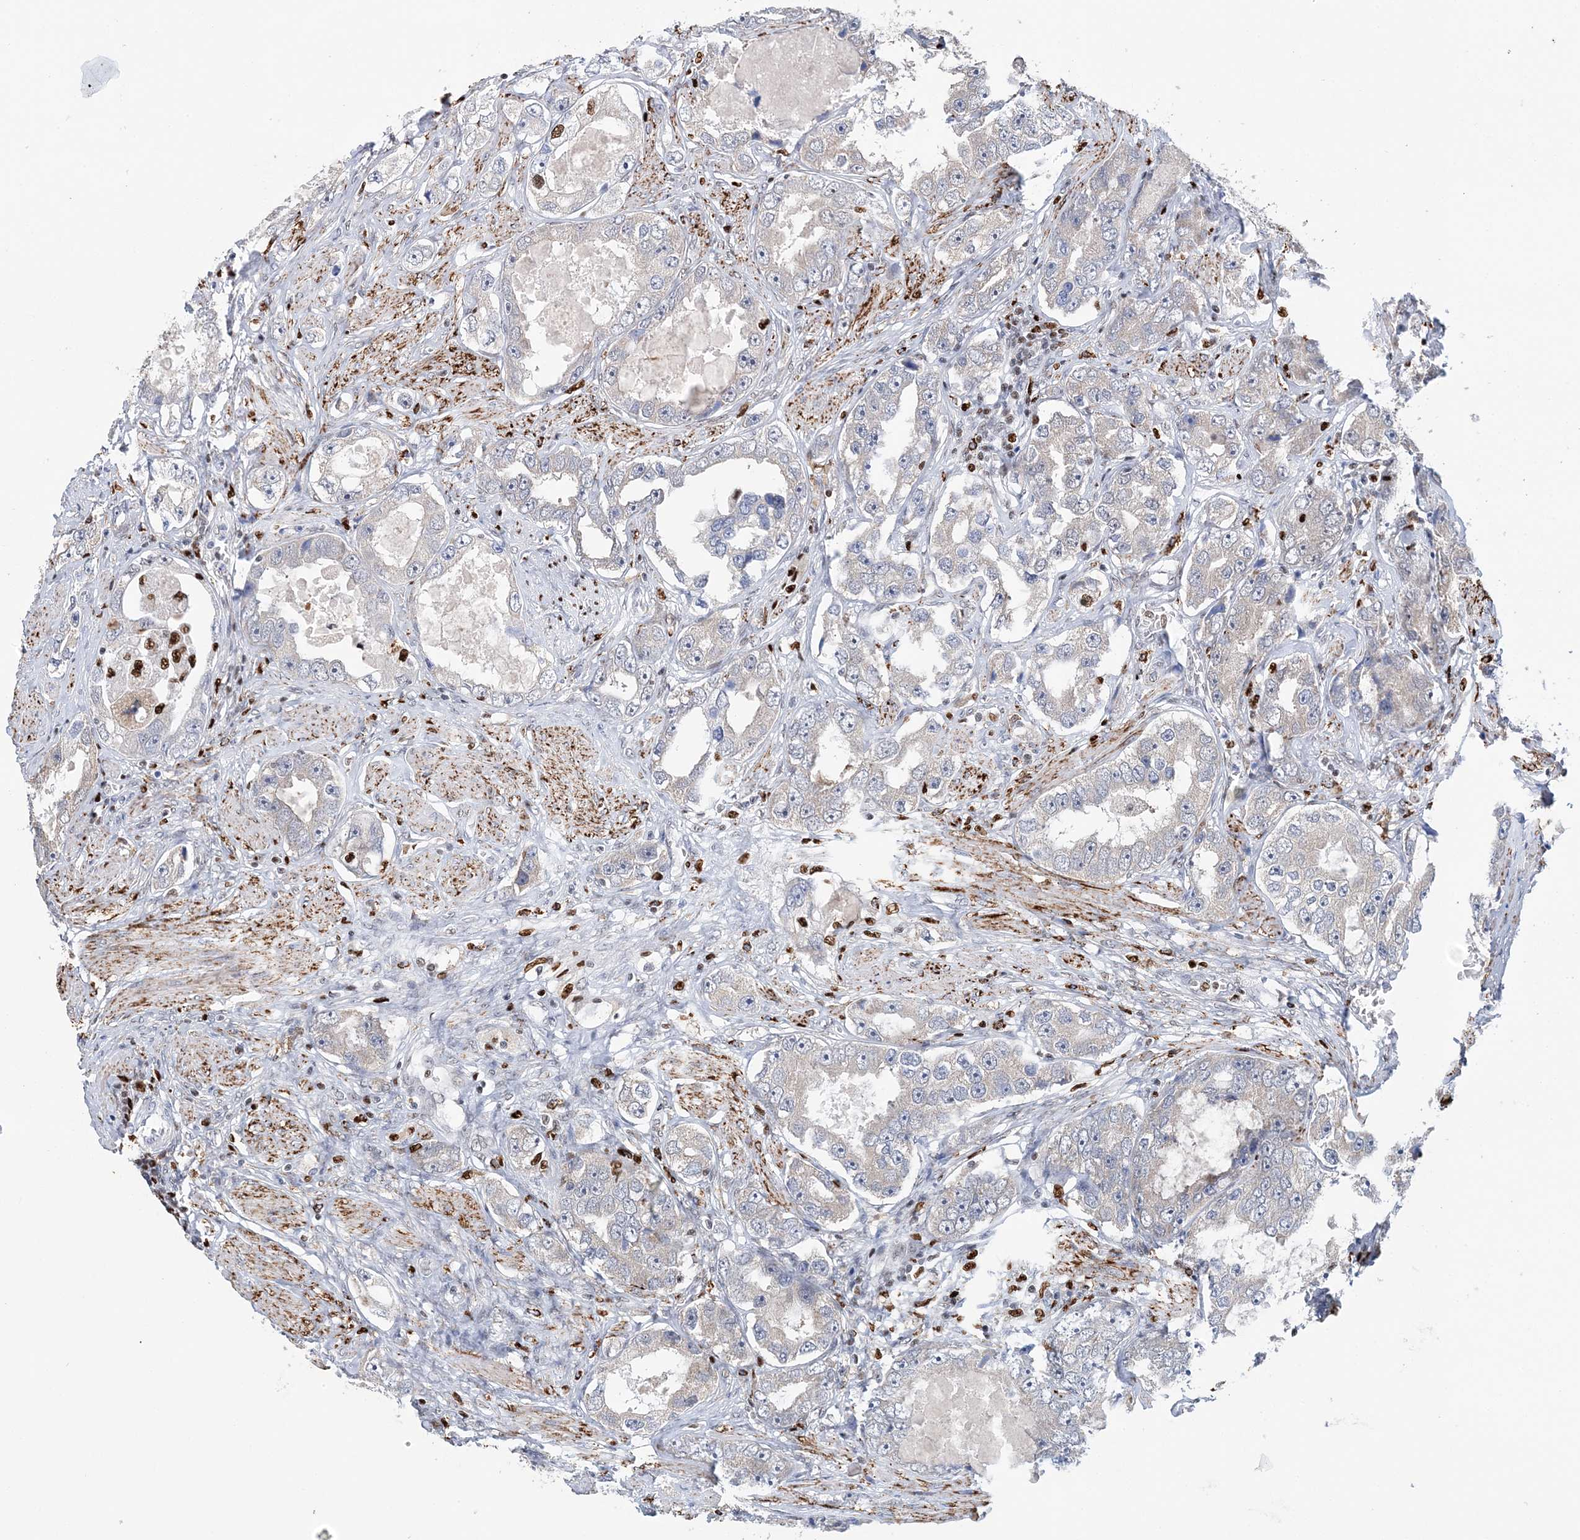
{"staining": {"intensity": "negative", "quantity": "none", "location": "none"}, "tissue": "prostate cancer", "cell_type": "Tumor cells", "image_type": "cancer", "snomed": [{"axis": "morphology", "description": "Adenocarcinoma, High grade"}, {"axis": "topography", "description": "Prostate"}], "caption": "Prostate cancer (high-grade adenocarcinoma) stained for a protein using IHC reveals no positivity tumor cells.", "gene": "NIT2", "patient": {"sex": "male", "age": 63}}